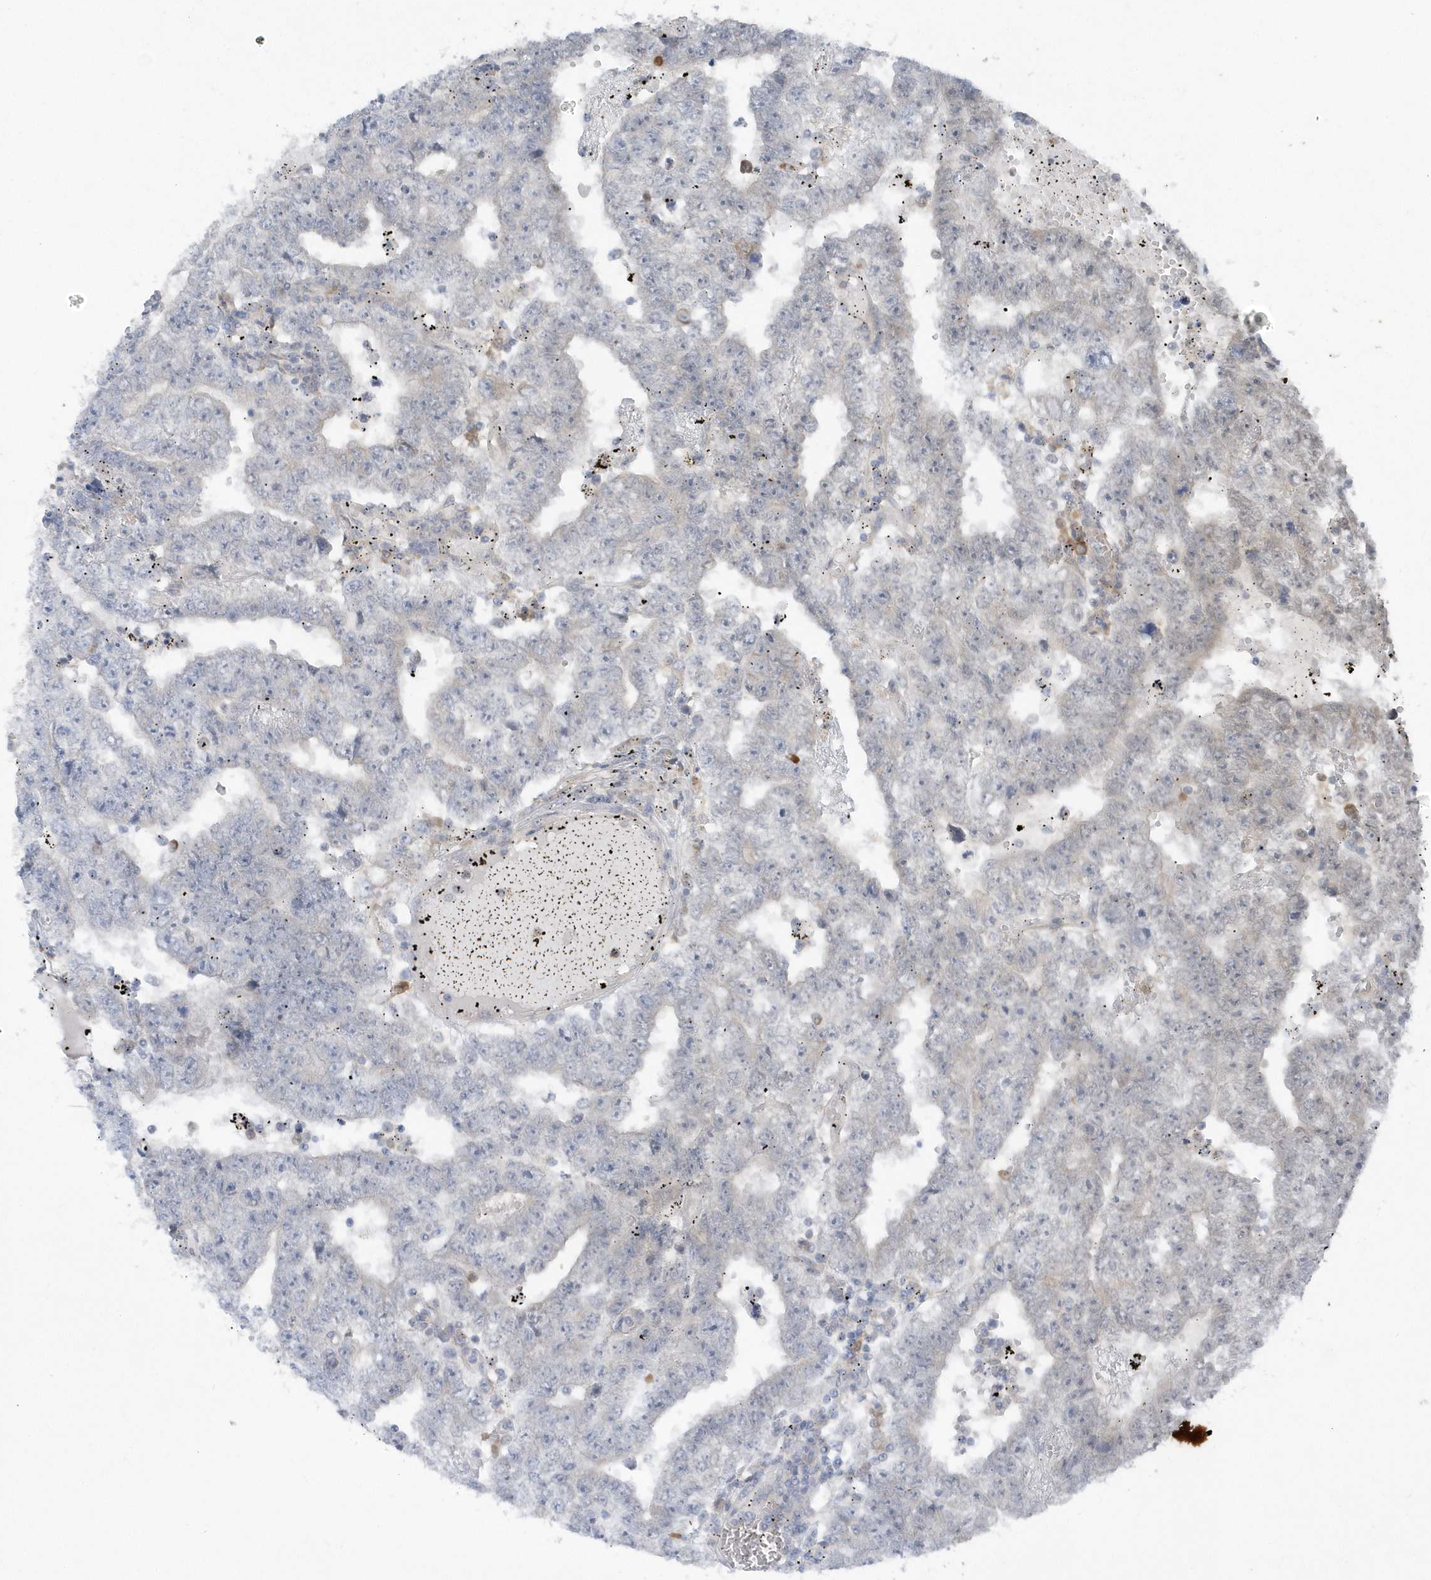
{"staining": {"intensity": "negative", "quantity": "none", "location": "none"}, "tissue": "testis cancer", "cell_type": "Tumor cells", "image_type": "cancer", "snomed": [{"axis": "morphology", "description": "Carcinoma, Embryonal, NOS"}, {"axis": "topography", "description": "Testis"}], "caption": "An image of testis cancer (embryonal carcinoma) stained for a protein shows no brown staining in tumor cells.", "gene": "HERPUD1", "patient": {"sex": "male", "age": 25}}